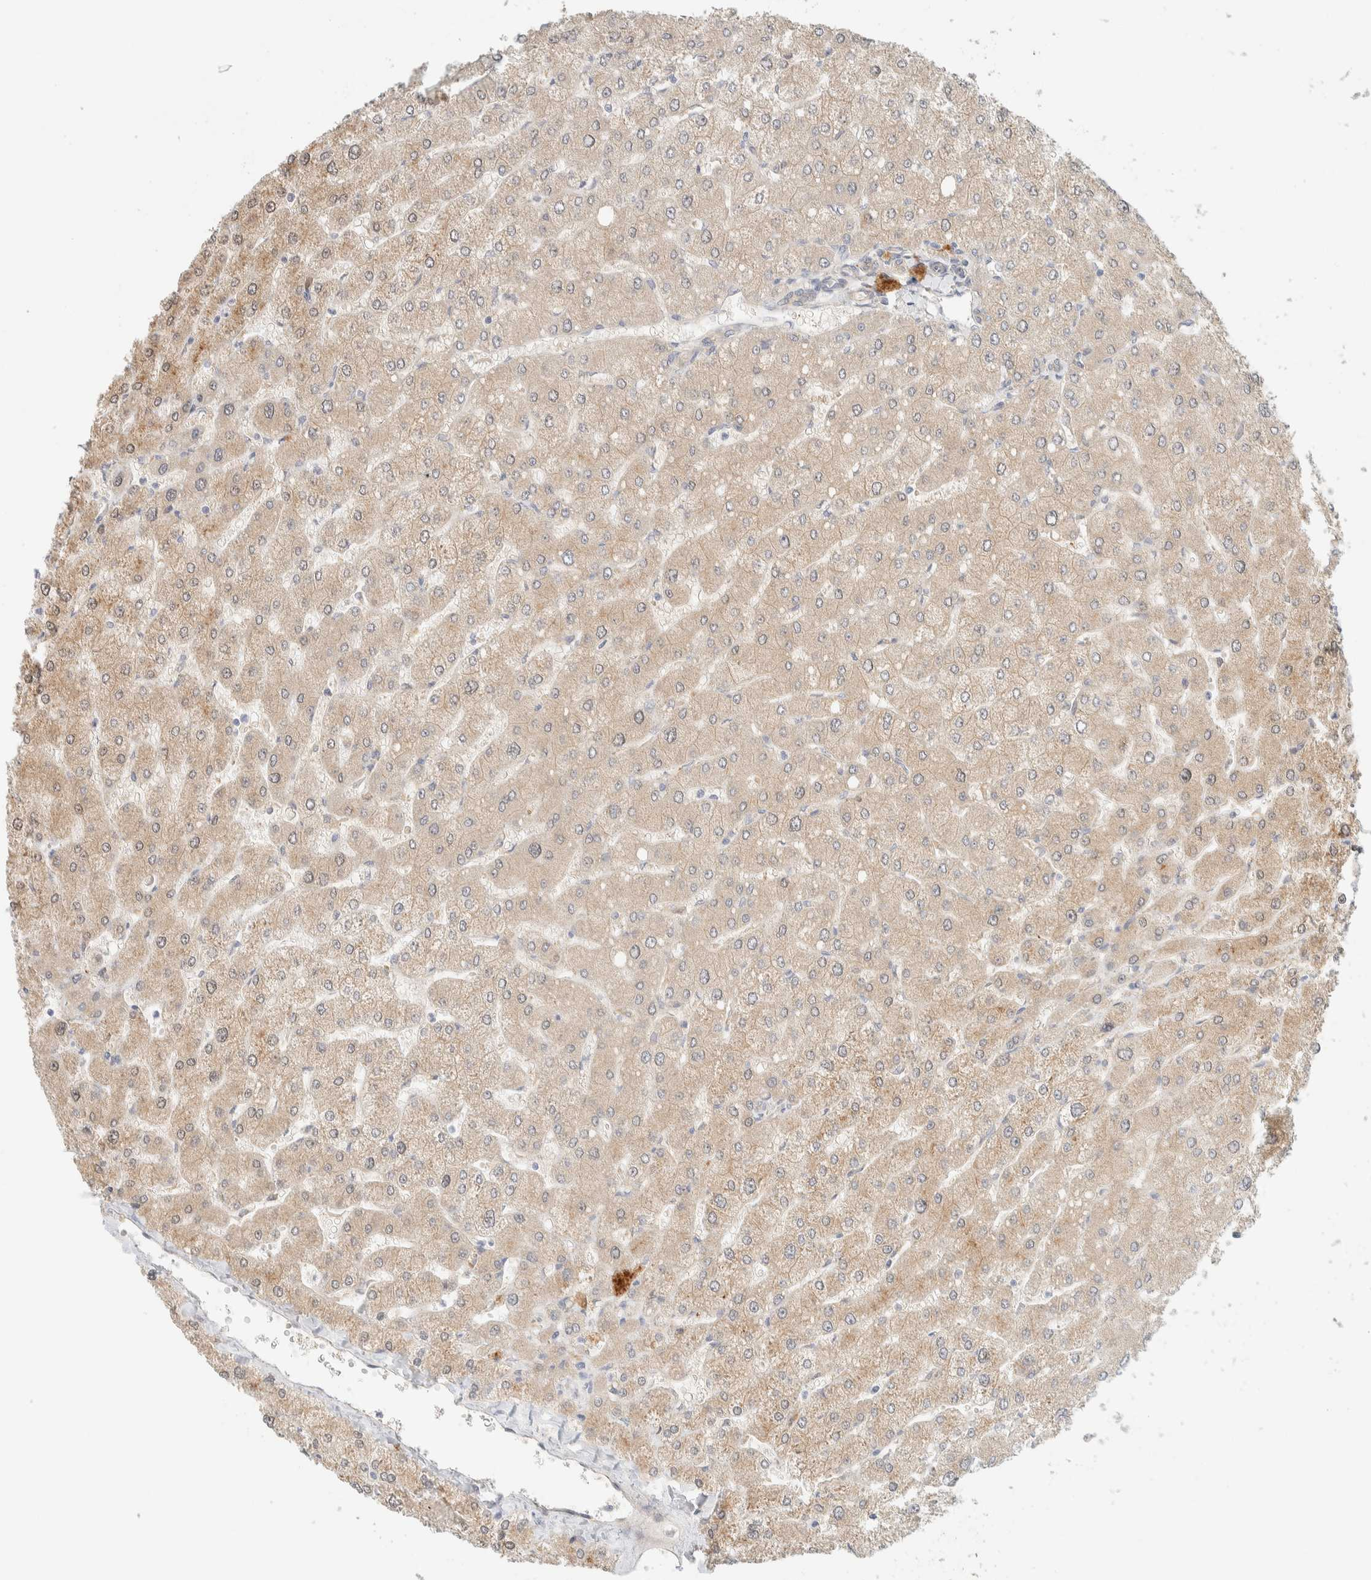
{"staining": {"intensity": "weak", "quantity": ">75%", "location": "cytoplasmic/membranous"}, "tissue": "liver", "cell_type": "Cholangiocytes", "image_type": "normal", "snomed": [{"axis": "morphology", "description": "Normal tissue, NOS"}, {"axis": "topography", "description": "Liver"}], "caption": "A high-resolution image shows immunohistochemistry (IHC) staining of benign liver, which exhibits weak cytoplasmic/membranous positivity in about >75% of cholangiocytes. (DAB IHC, brown staining for protein, blue staining for nuclei).", "gene": "FAT1", "patient": {"sex": "male", "age": 55}}